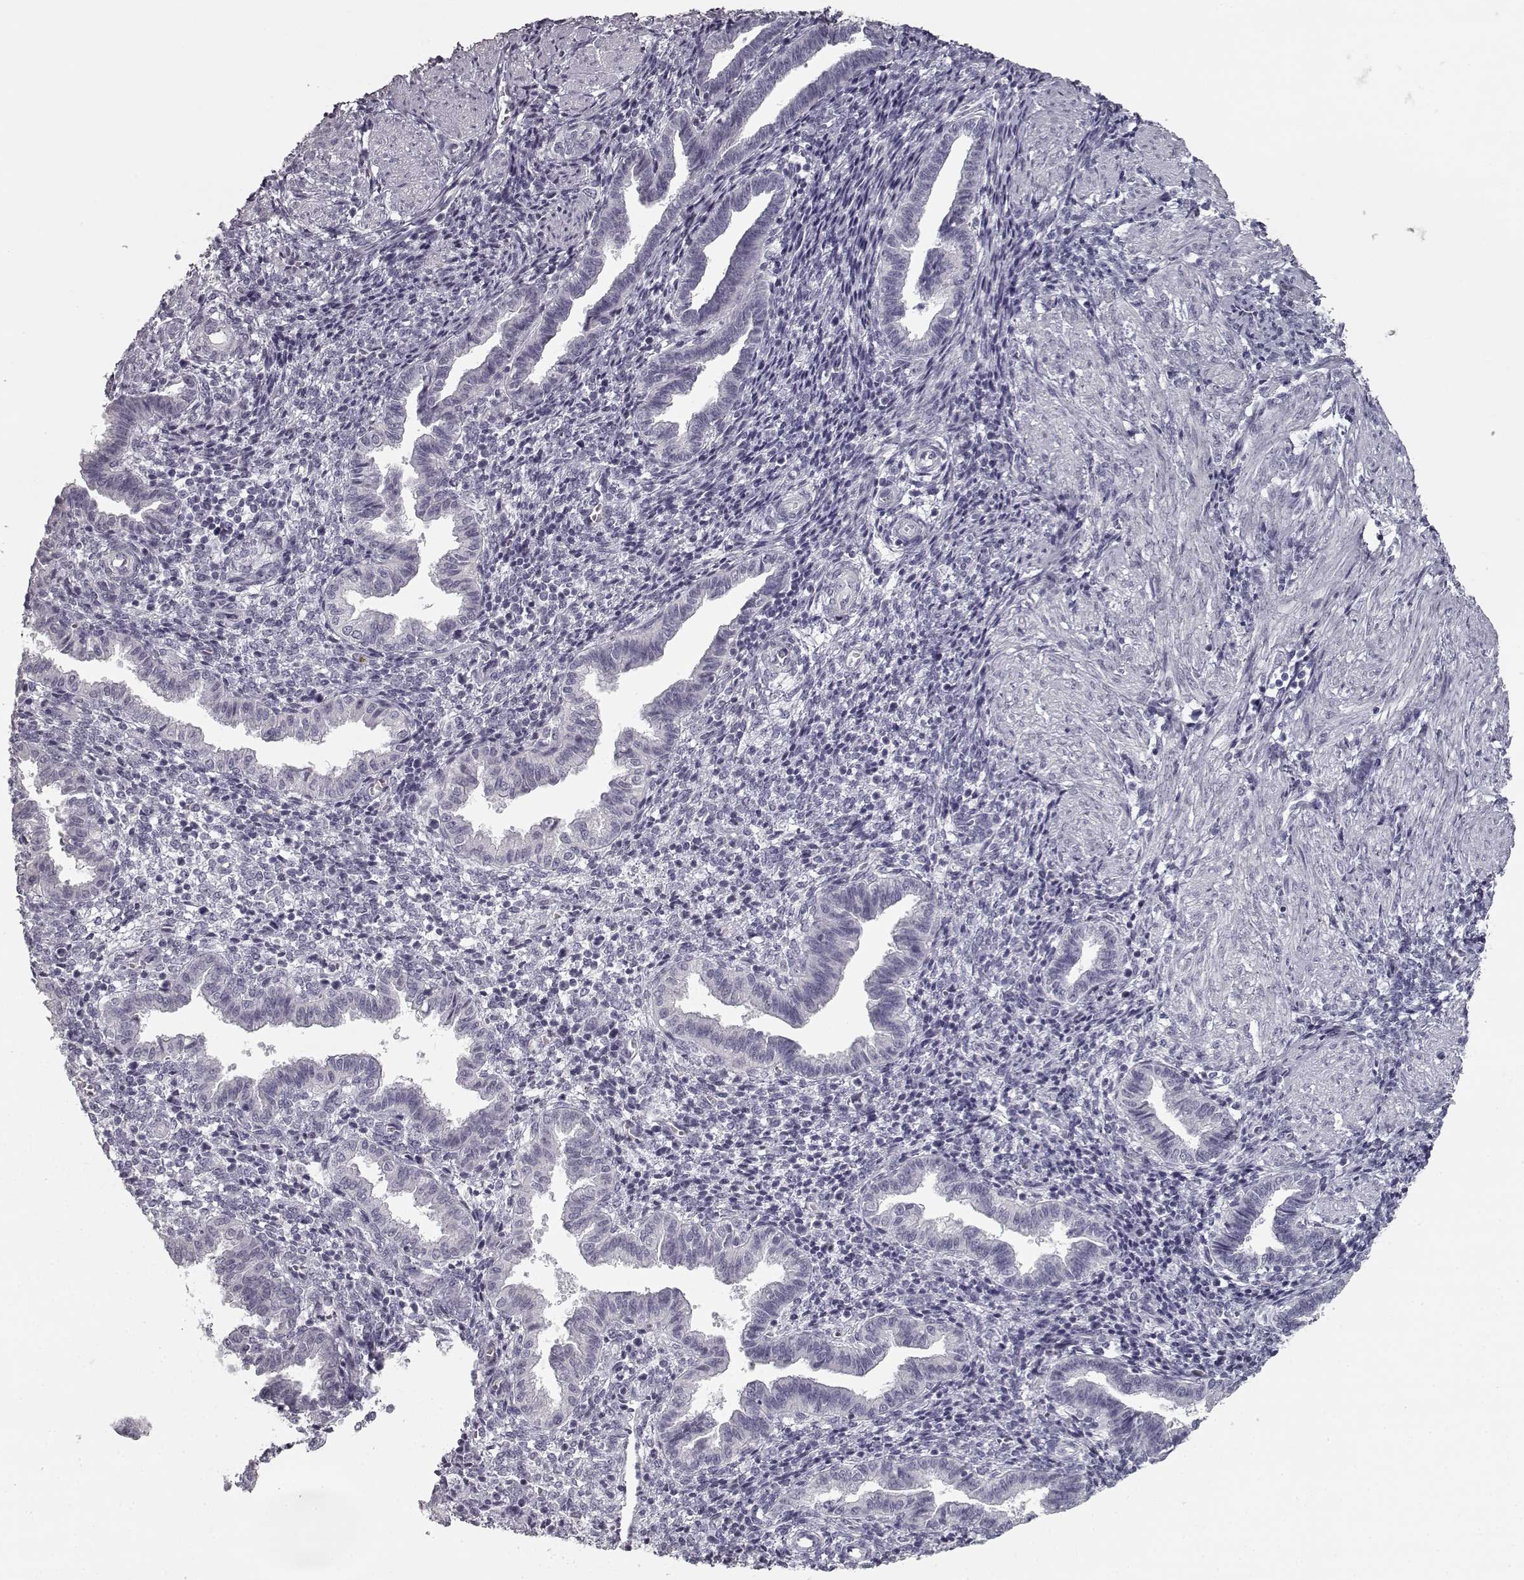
{"staining": {"intensity": "negative", "quantity": "none", "location": "none"}, "tissue": "endometrium", "cell_type": "Cells in endometrial stroma", "image_type": "normal", "snomed": [{"axis": "morphology", "description": "Normal tissue, NOS"}, {"axis": "topography", "description": "Endometrium"}], "caption": "Micrograph shows no significant protein positivity in cells in endometrial stroma of normal endometrium.", "gene": "SEMG2", "patient": {"sex": "female", "age": 37}}